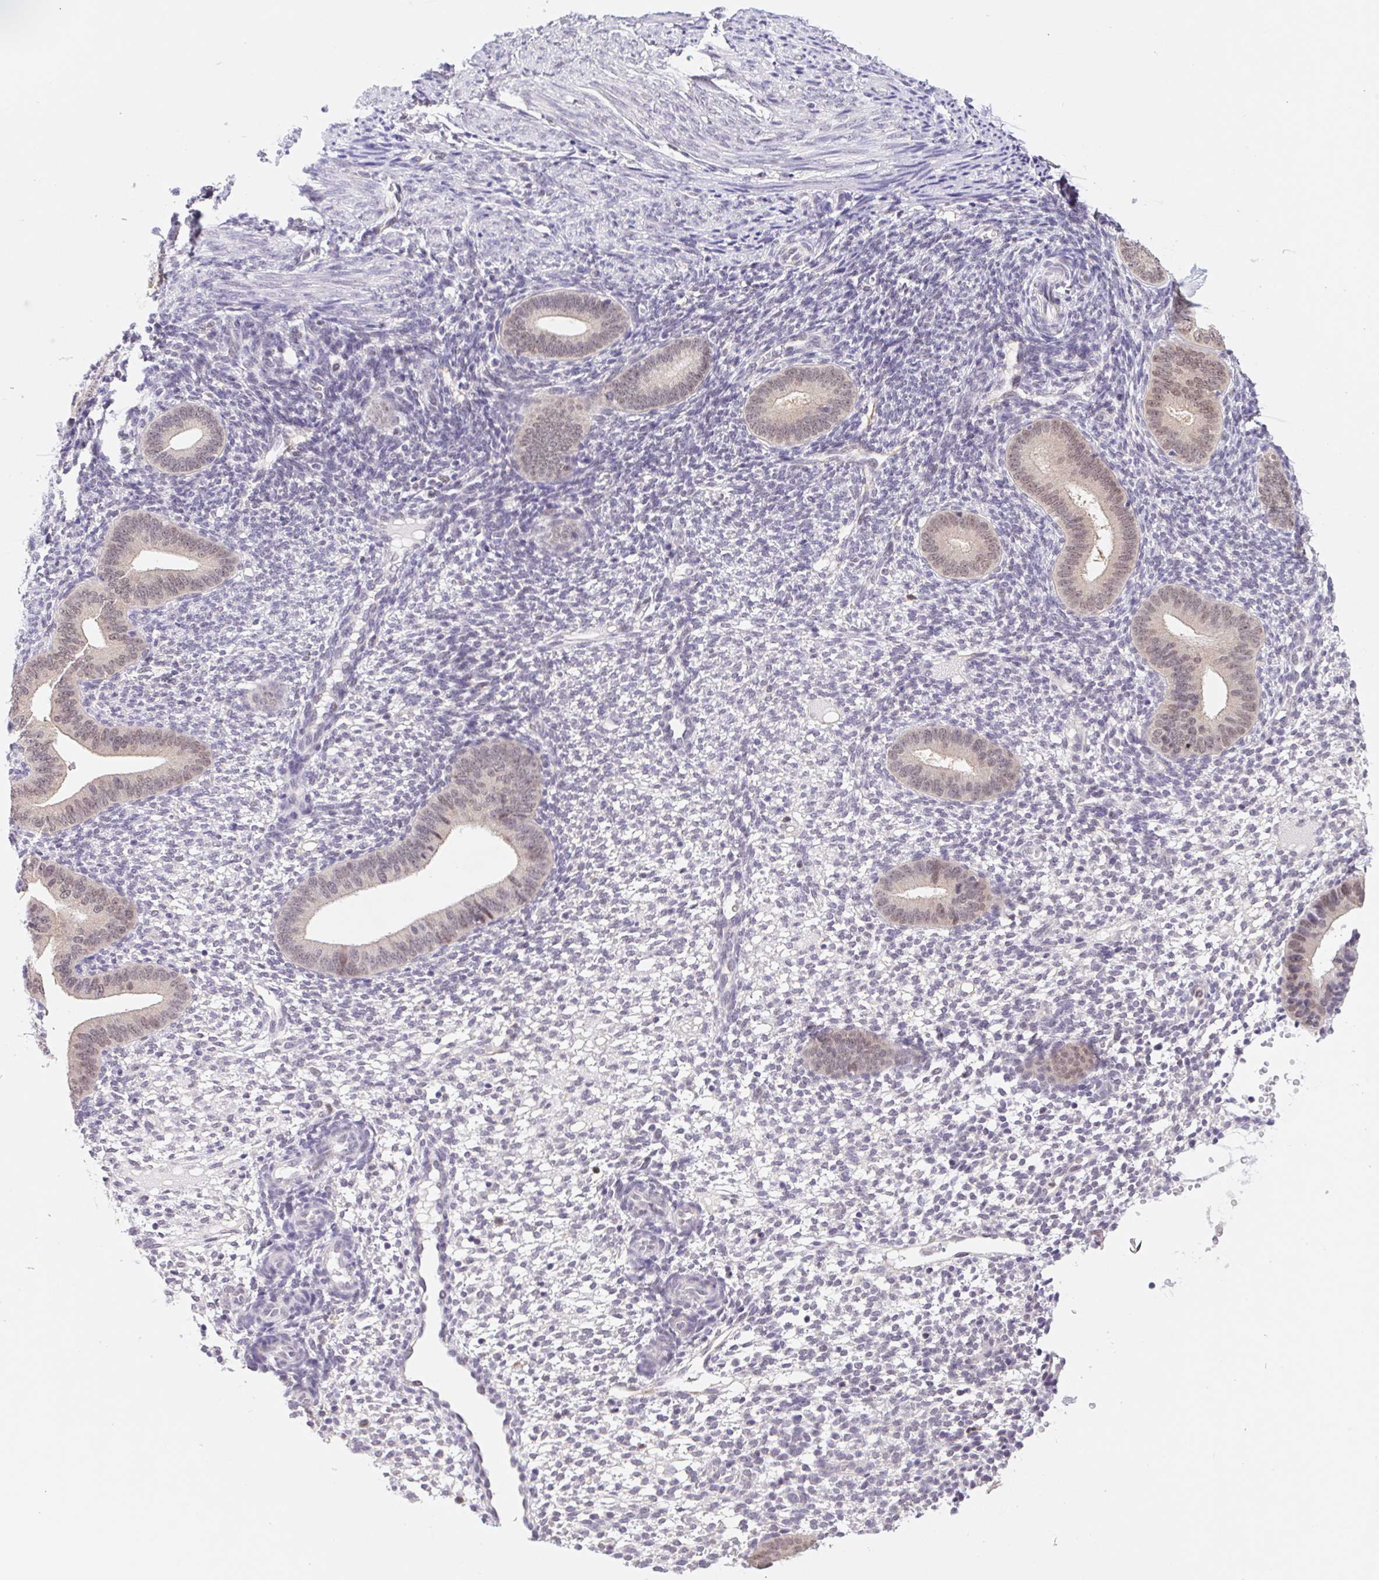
{"staining": {"intensity": "negative", "quantity": "none", "location": "none"}, "tissue": "endometrium", "cell_type": "Cells in endometrial stroma", "image_type": "normal", "snomed": [{"axis": "morphology", "description": "Normal tissue, NOS"}, {"axis": "topography", "description": "Endometrium"}], "caption": "Histopathology image shows no significant protein positivity in cells in endometrial stroma of unremarkable endometrium. Nuclei are stained in blue.", "gene": "L3MBTL4", "patient": {"sex": "female", "age": 40}}